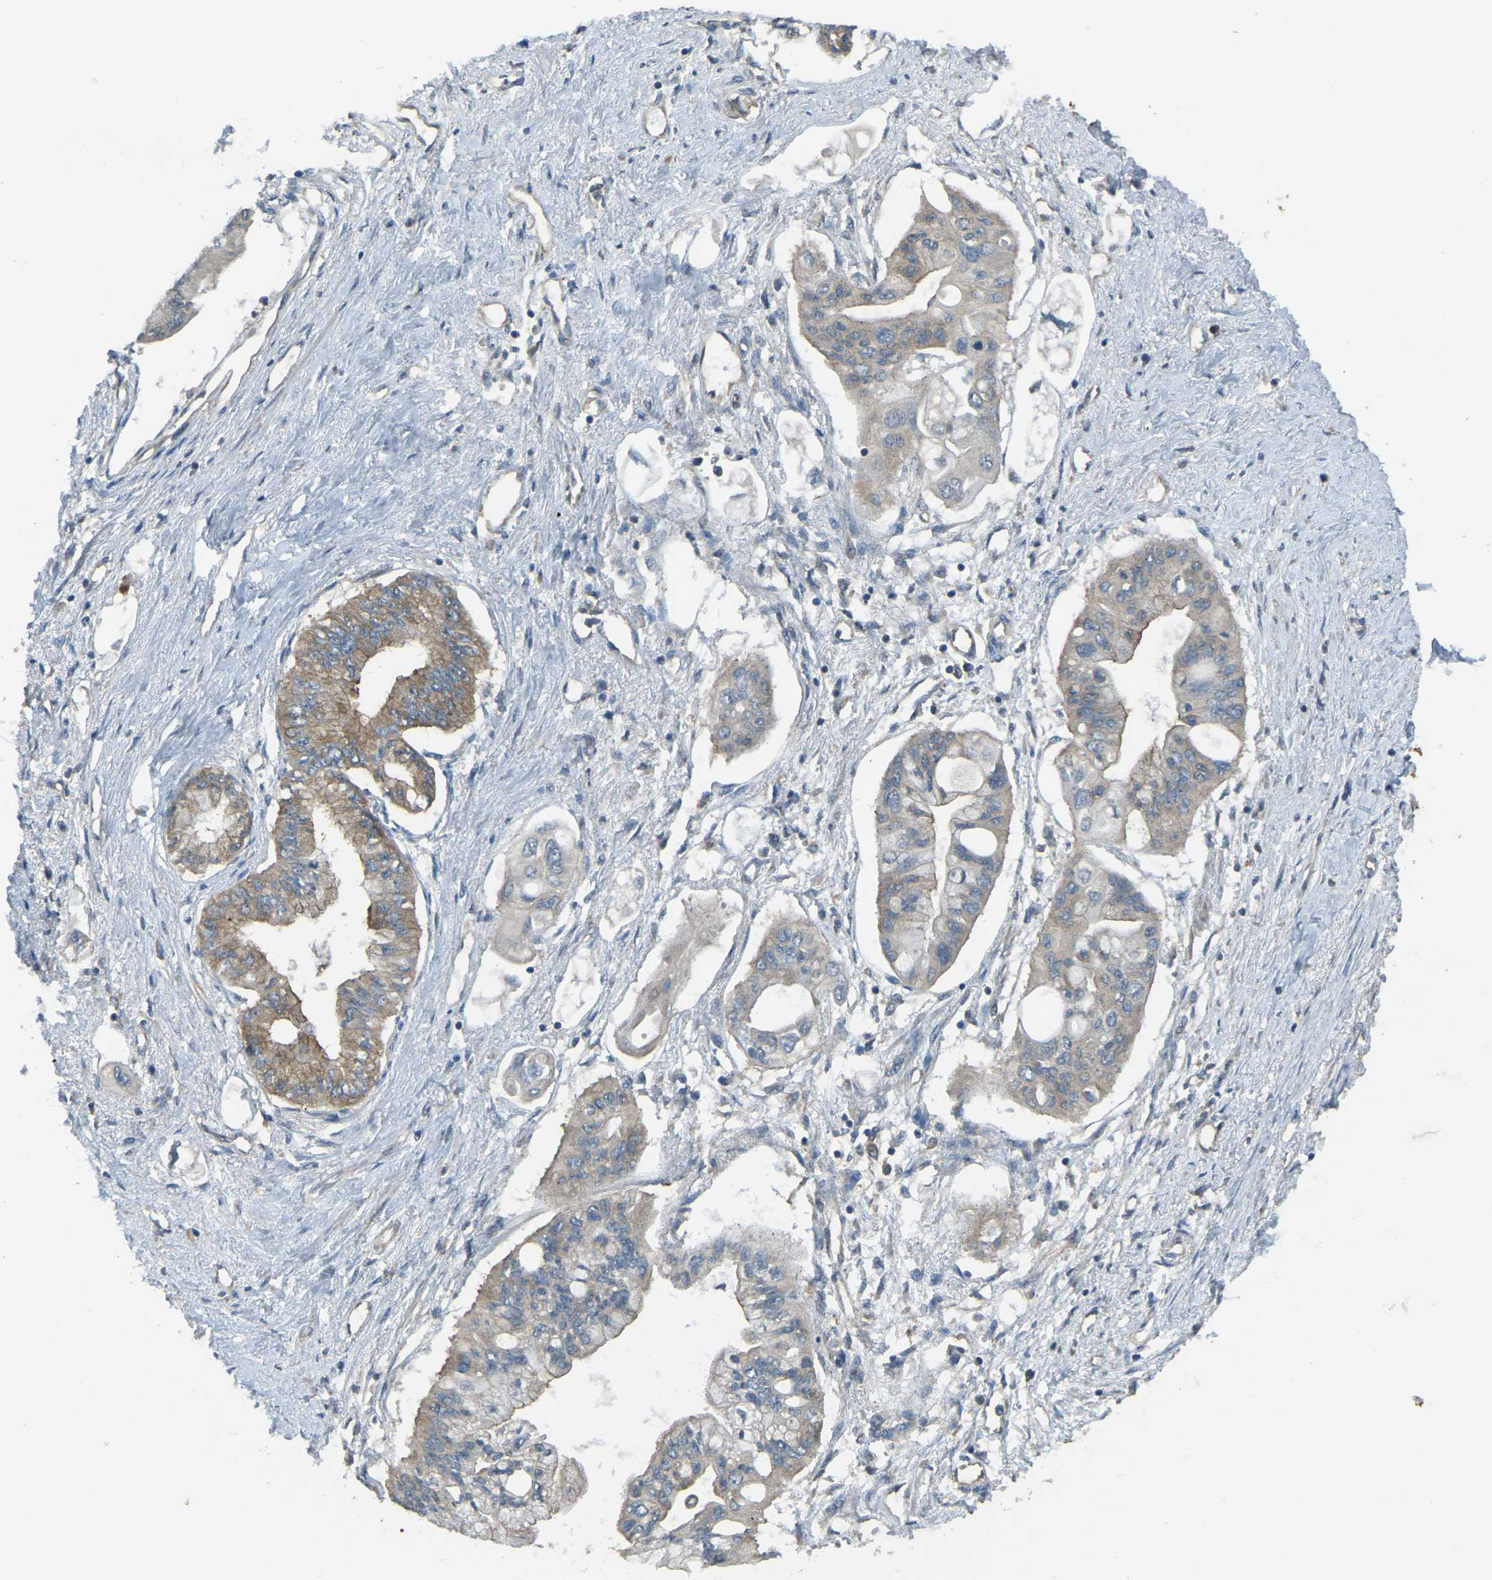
{"staining": {"intensity": "moderate", "quantity": ">75%", "location": "cytoplasmic/membranous"}, "tissue": "pancreatic cancer", "cell_type": "Tumor cells", "image_type": "cancer", "snomed": [{"axis": "morphology", "description": "Adenocarcinoma, NOS"}, {"axis": "topography", "description": "Pancreas"}], "caption": "Immunohistochemical staining of human adenocarcinoma (pancreatic) exhibits moderate cytoplasmic/membranous protein positivity in approximately >75% of tumor cells.", "gene": "AIMP1", "patient": {"sex": "female", "age": 77}}